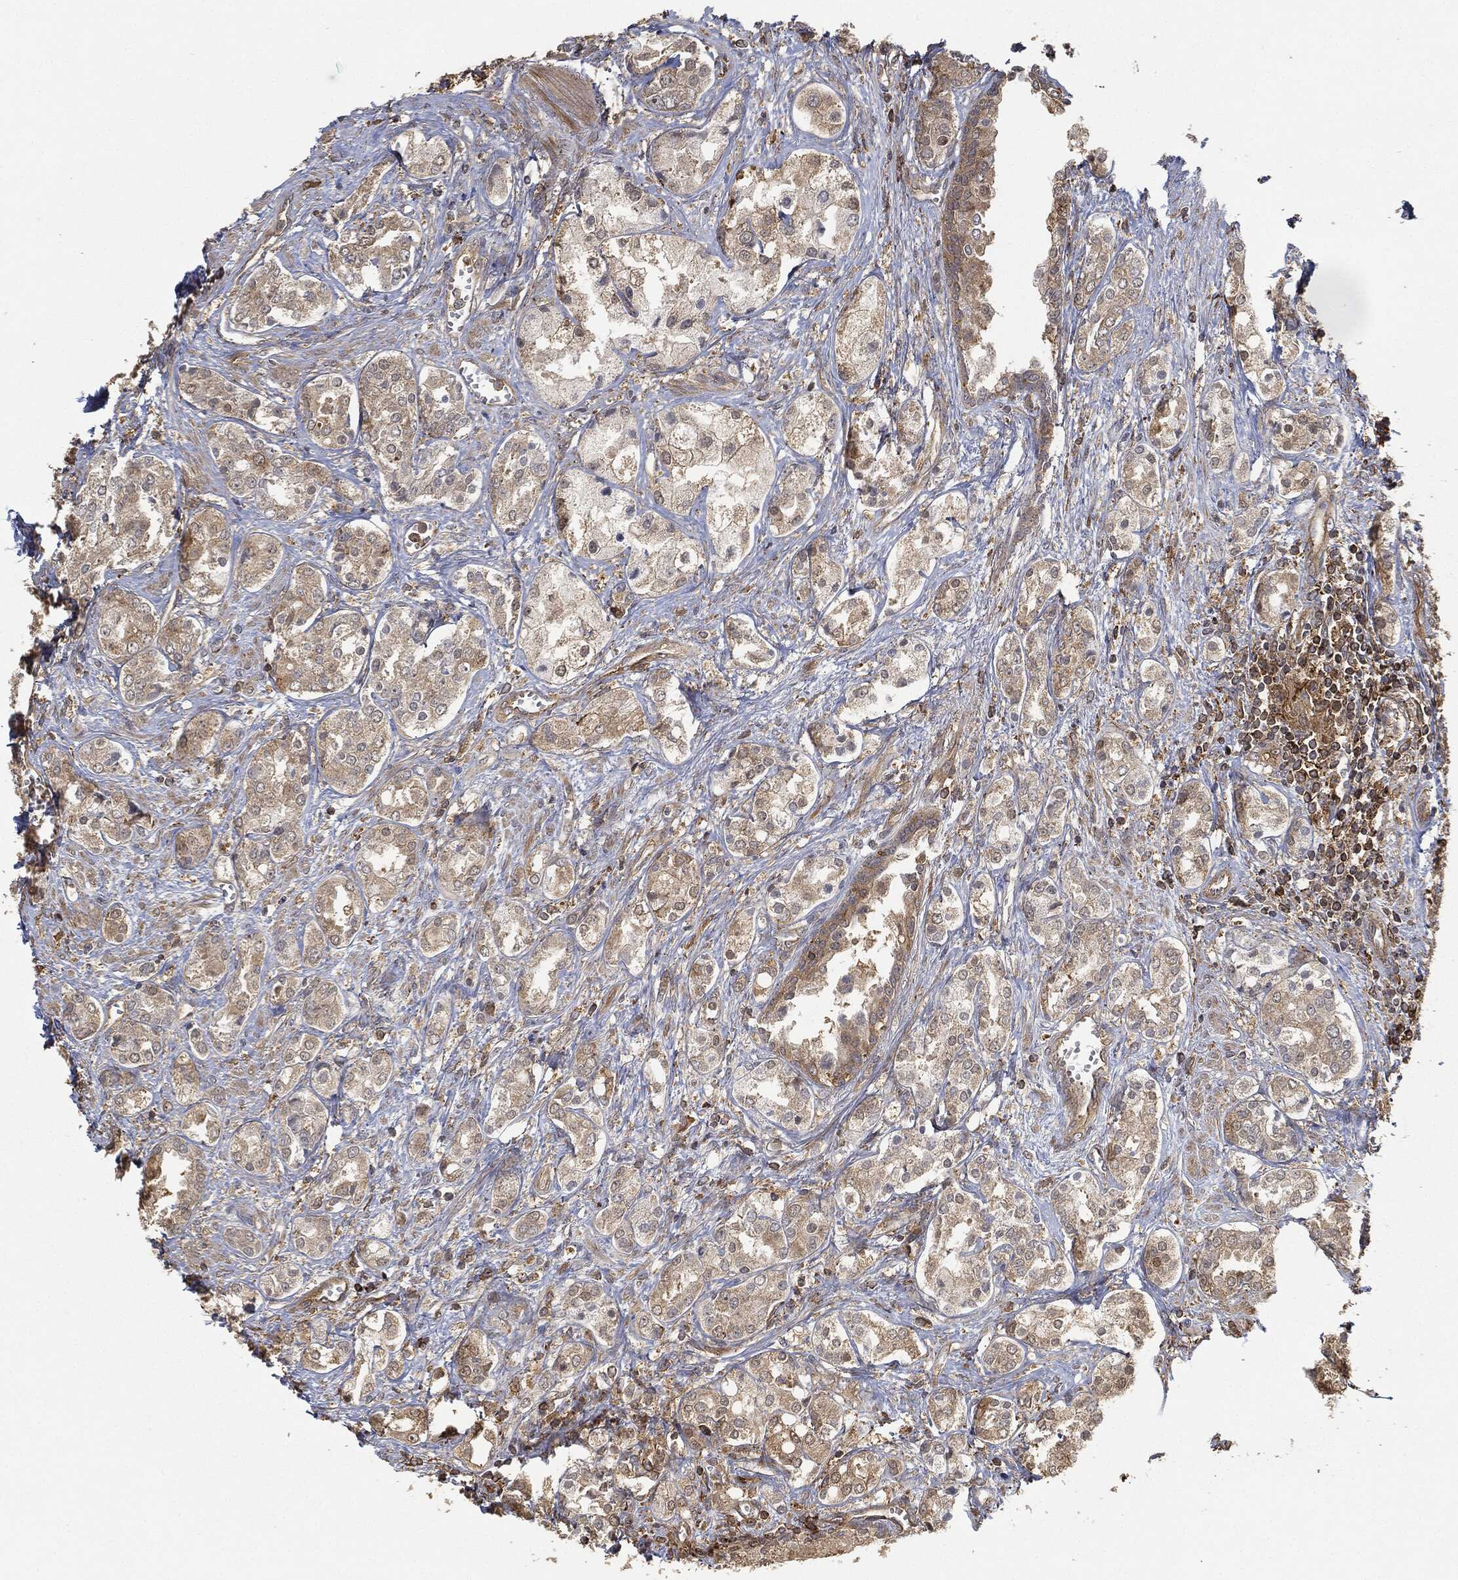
{"staining": {"intensity": "moderate", "quantity": "25%-75%", "location": "cytoplasmic/membranous"}, "tissue": "prostate cancer", "cell_type": "Tumor cells", "image_type": "cancer", "snomed": [{"axis": "morphology", "description": "Adenocarcinoma, NOS"}, {"axis": "topography", "description": "Prostate and seminal vesicle, NOS"}, {"axis": "topography", "description": "Prostate"}], "caption": "Immunohistochemical staining of human prostate cancer (adenocarcinoma) exhibits moderate cytoplasmic/membranous protein positivity in approximately 25%-75% of tumor cells. (brown staining indicates protein expression, while blue staining denotes nuclei).", "gene": "TPT1", "patient": {"sex": "male", "age": 62}}